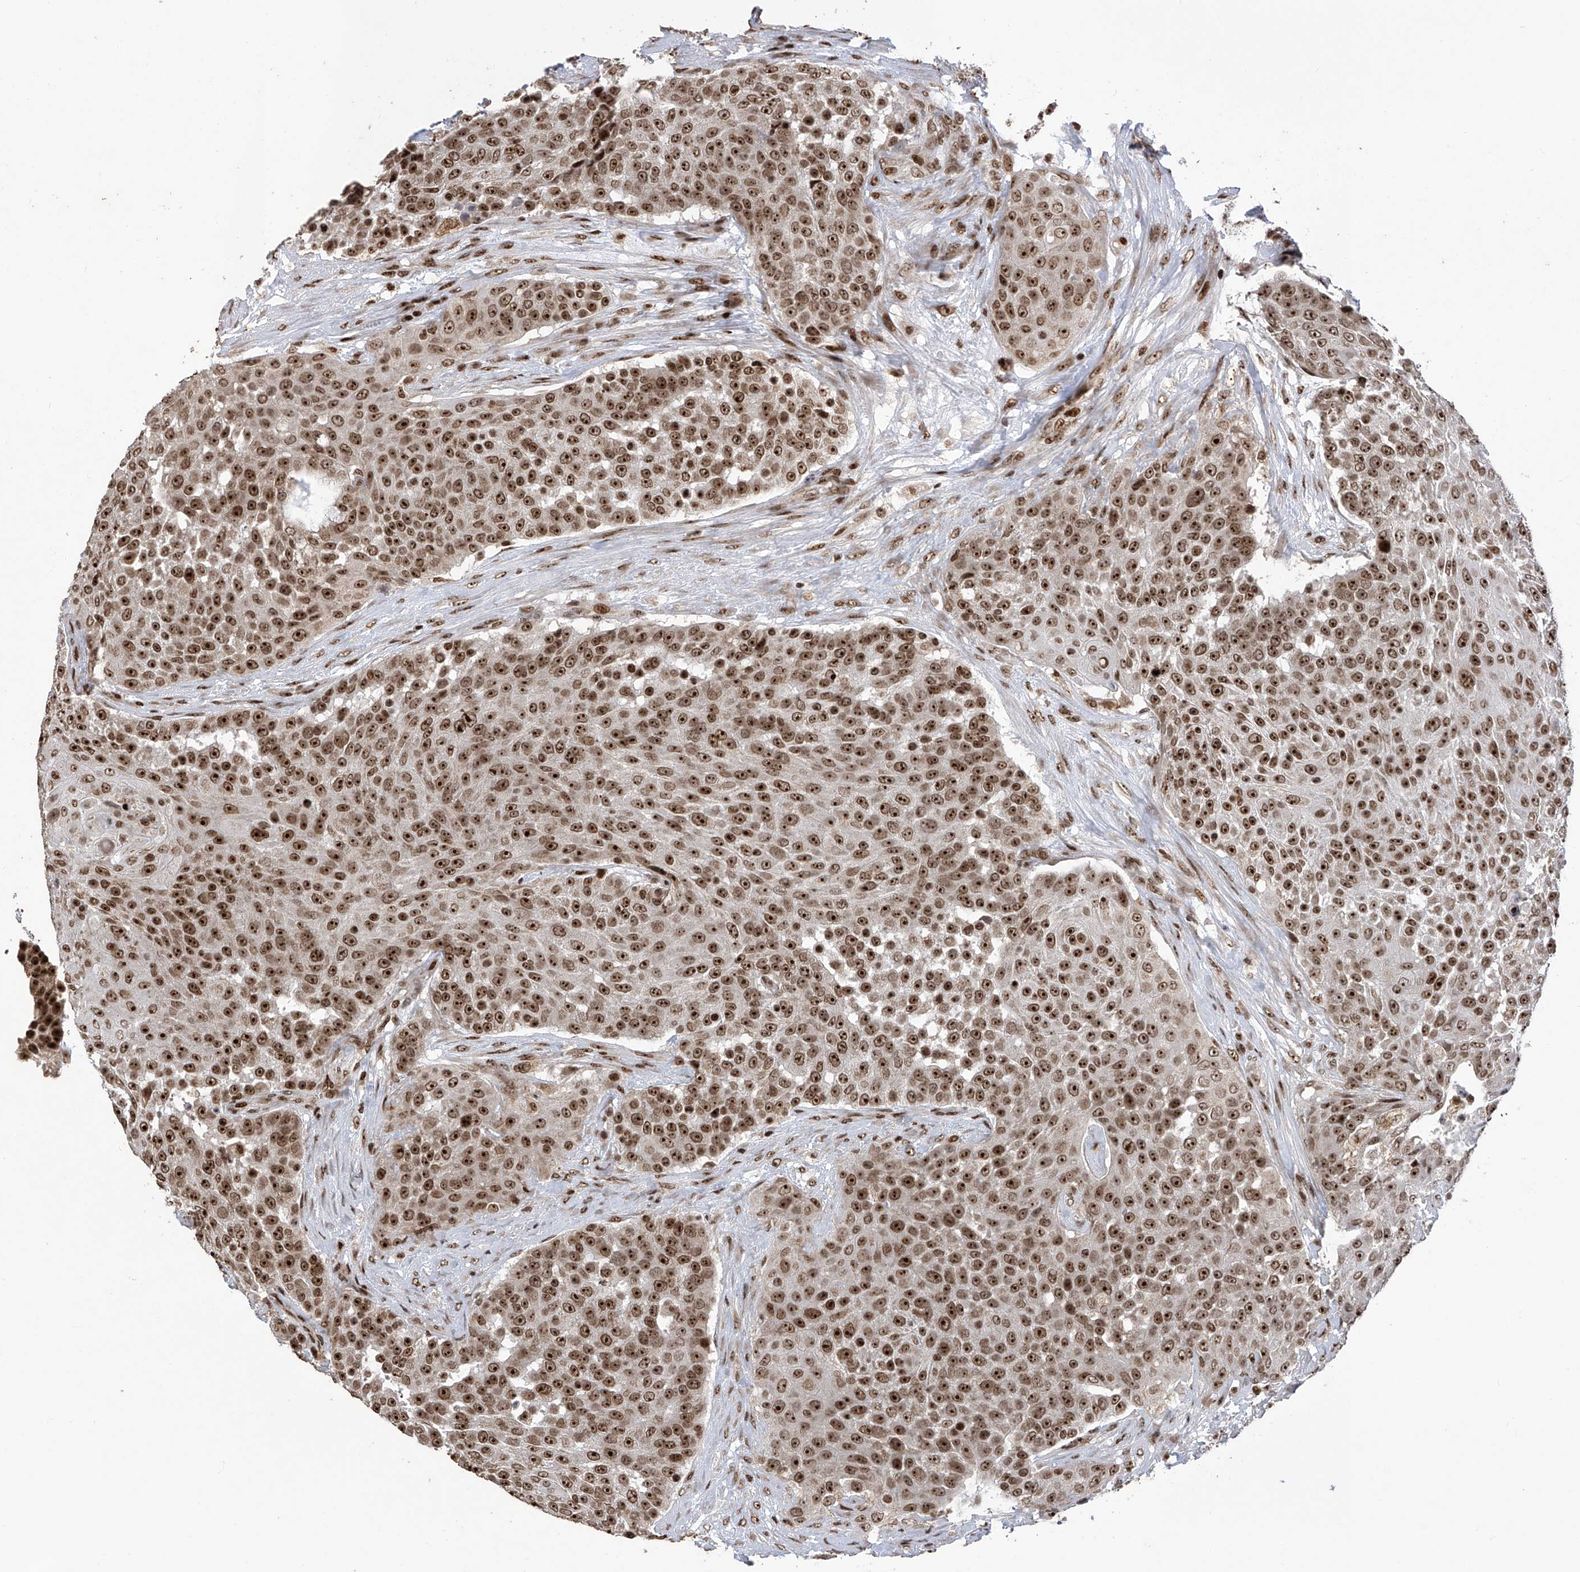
{"staining": {"intensity": "strong", "quantity": ">75%", "location": "nuclear"}, "tissue": "urothelial cancer", "cell_type": "Tumor cells", "image_type": "cancer", "snomed": [{"axis": "morphology", "description": "Urothelial carcinoma, High grade"}, {"axis": "topography", "description": "Urinary bladder"}], "caption": "DAB (3,3'-diaminobenzidine) immunohistochemical staining of human urothelial carcinoma (high-grade) shows strong nuclear protein staining in about >75% of tumor cells.", "gene": "PAK1IP1", "patient": {"sex": "female", "age": 63}}